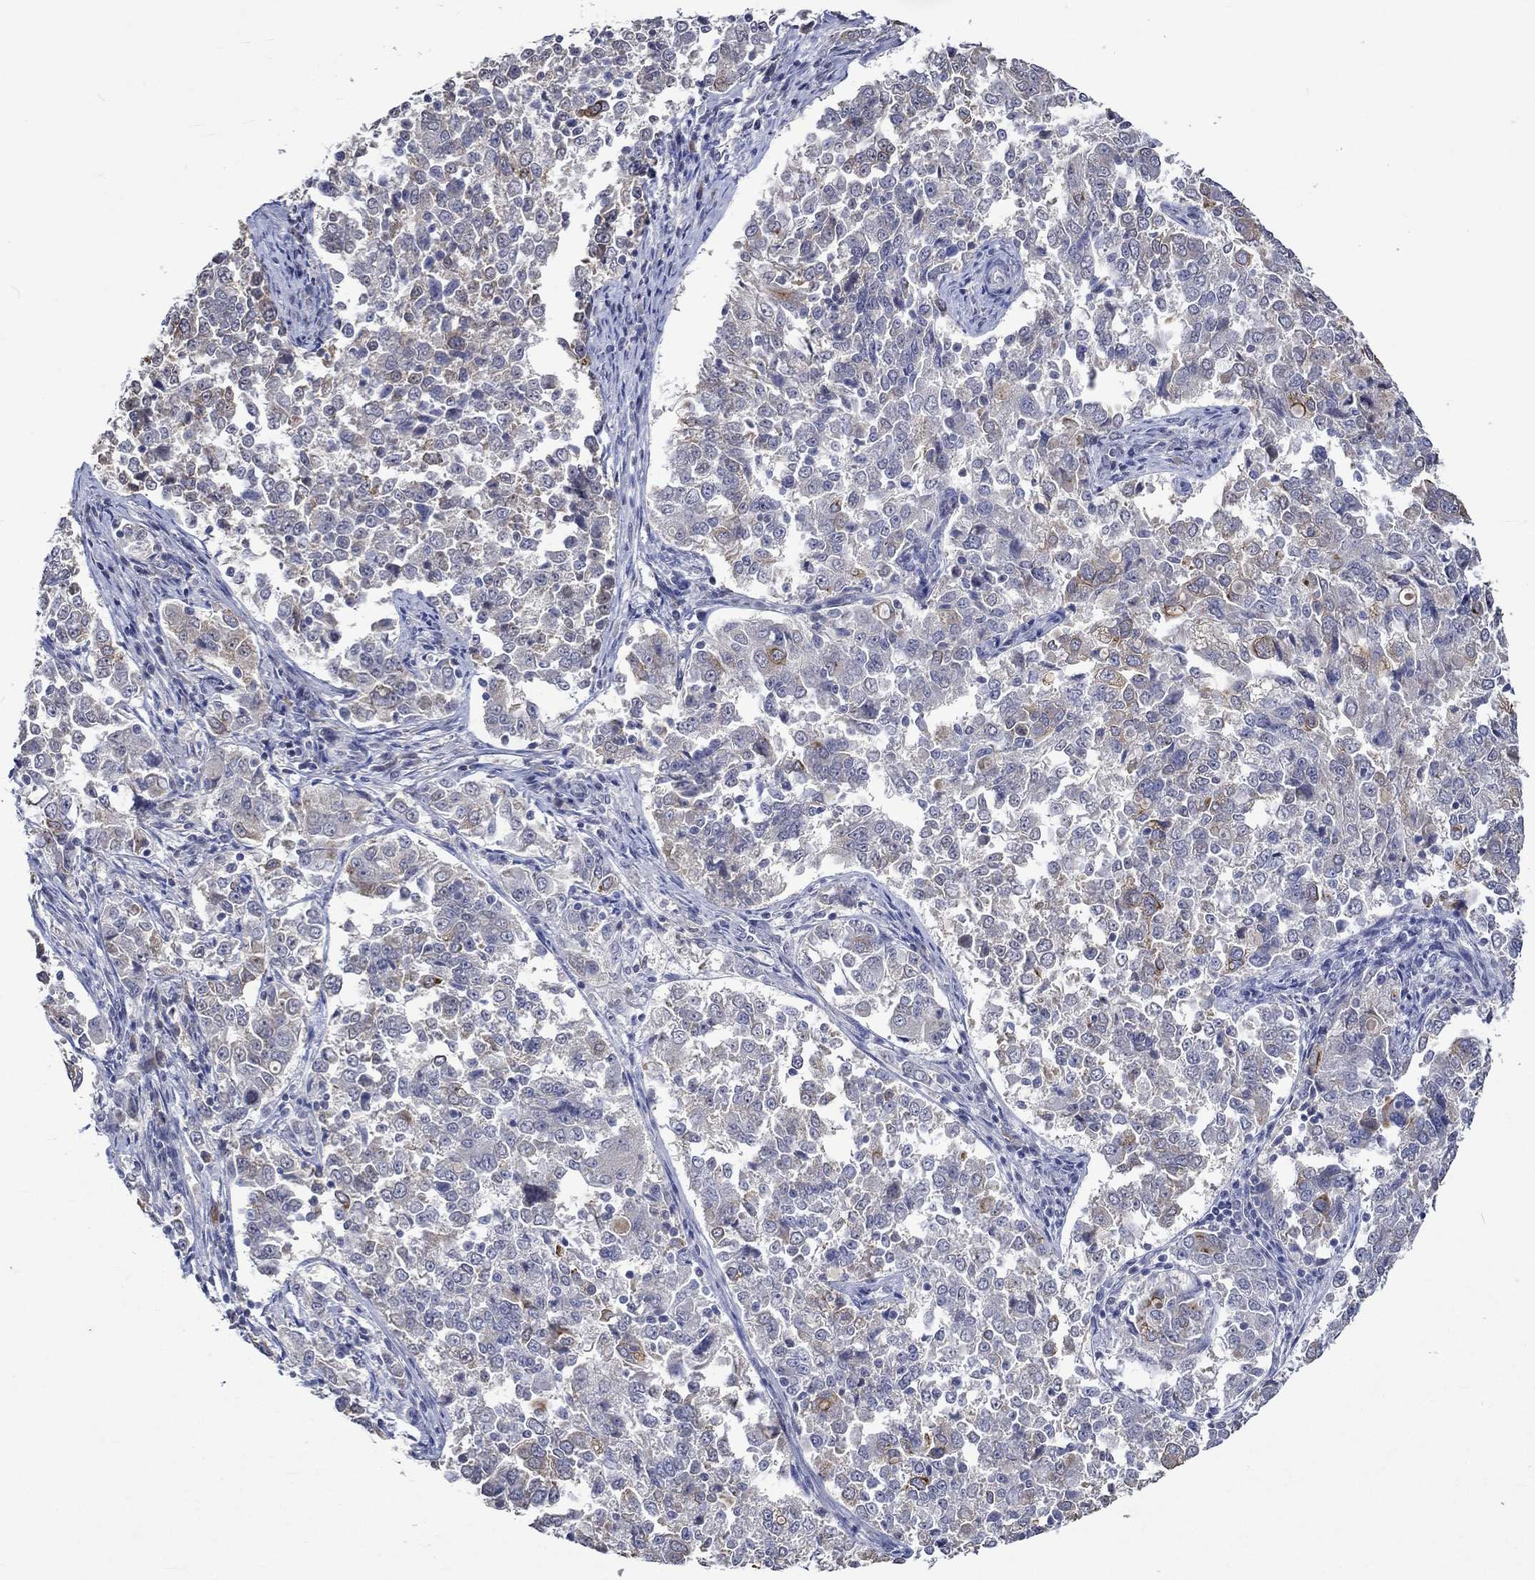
{"staining": {"intensity": "moderate", "quantity": "25%-75%", "location": "cytoplasmic/membranous"}, "tissue": "endometrial cancer", "cell_type": "Tumor cells", "image_type": "cancer", "snomed": [{"axis": "morphology", "description": "Adenocarcinoma, NOS"}, {"axis": "topography", "description": "Endometrium"}], "caption": "Human adenocarcinoma (endometrial) stained for a protein (brown) exhibits moderate cytoplasmic/membranous positive expression in approximately 25%-75% of tumor cells.", "gene": "DDX3Y", "patient": {"sex": "female", "age": 43}}